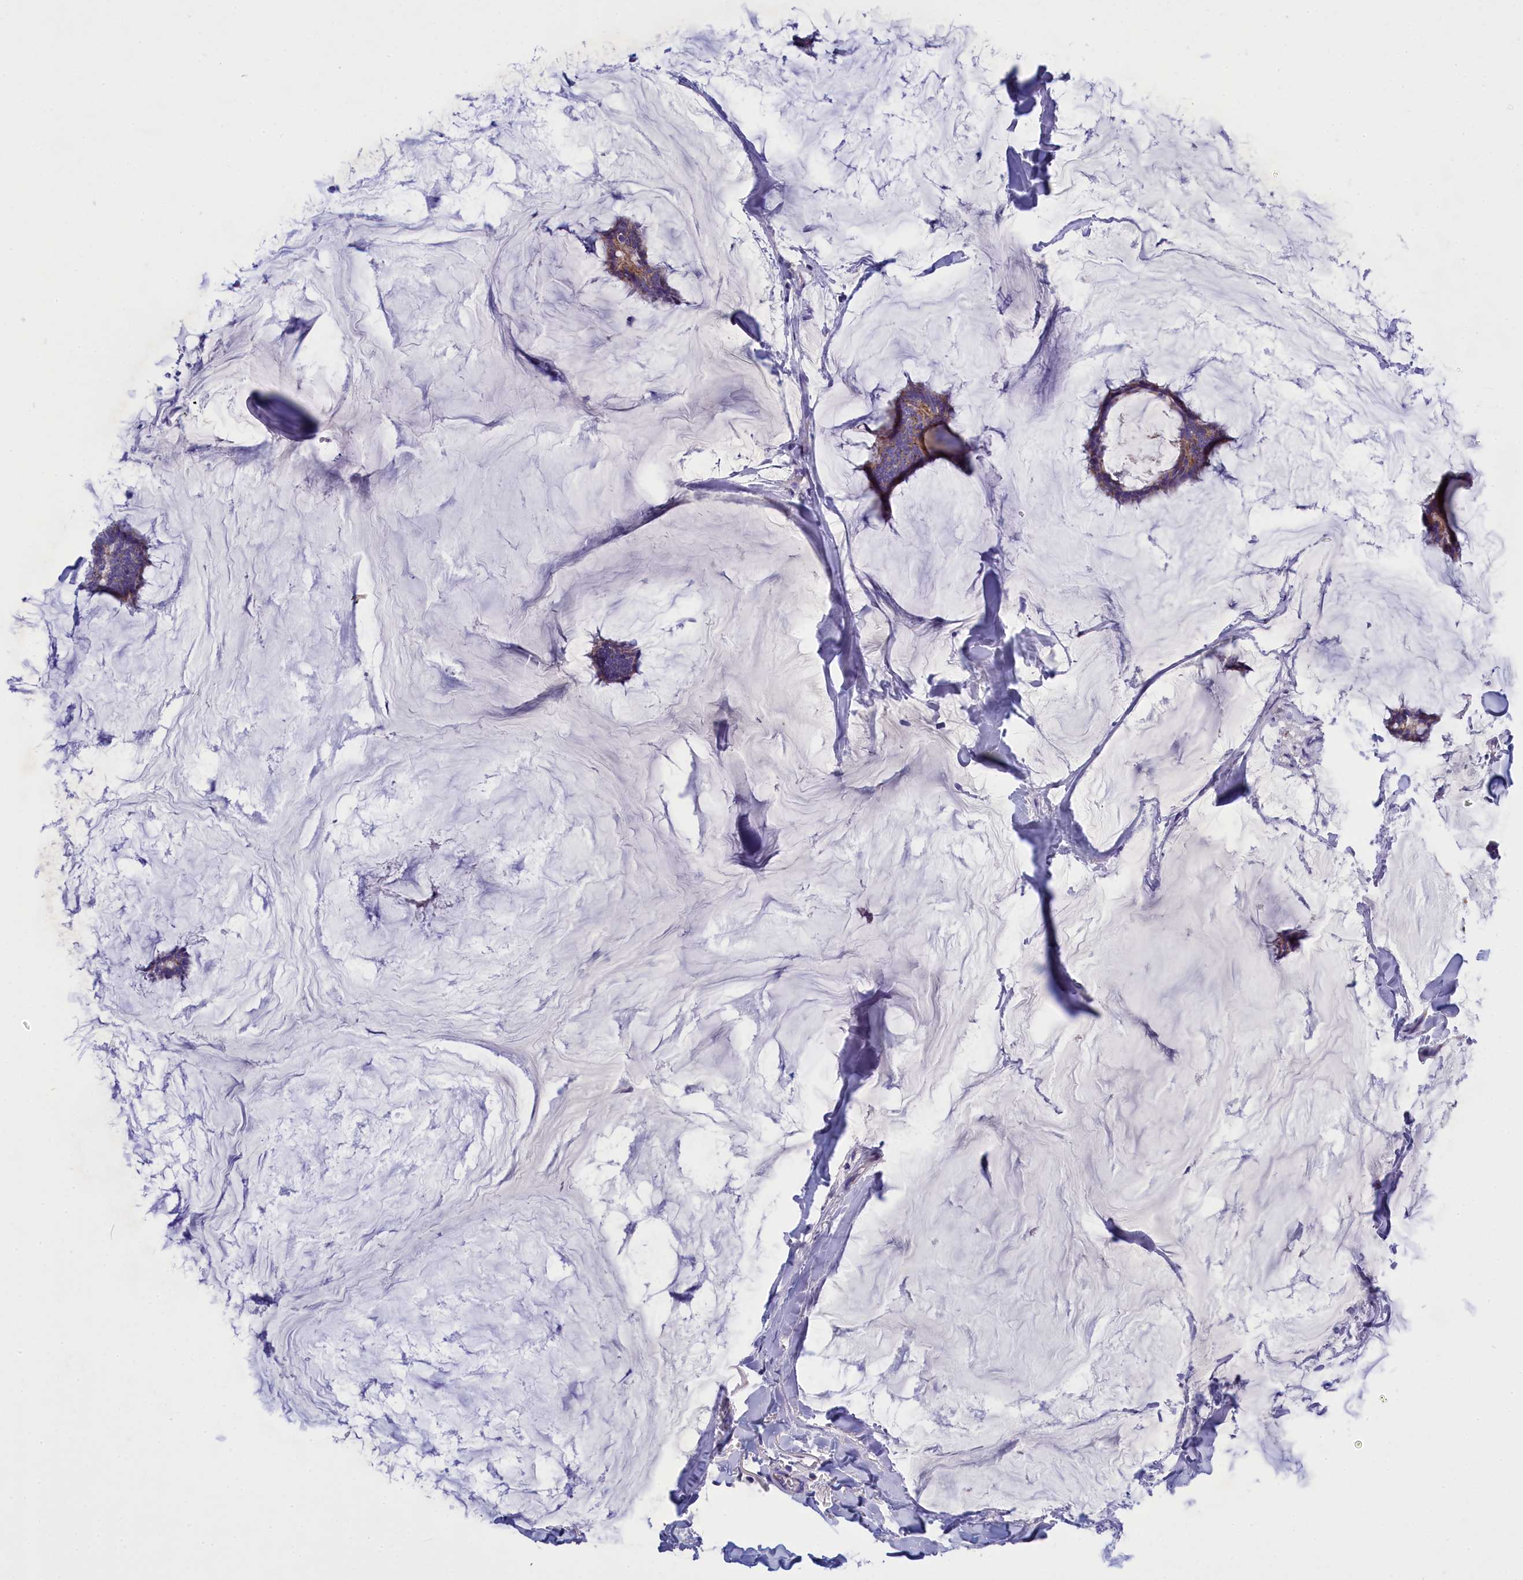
{"staining": {"intensity": "weak", "quantity": ">75%", "location": "cytoplasmic/membranous"}, "tissue": "breast cancer", "cell_type": "Tumor cells", "image_type": "cancer", "snomed": [{"axis": "morphology", "description": "Duct carcinoma"}, {"axis": "topography", "description": "Breast"}], "caption": "DAB immunohistochemical staining of human breast infiltrating ductal carcinoma shows weak cytoplasmic/membranous protein expression in approximately >75% of tumor cells.", "gene": "CCRL2", "patient": {"sex": "female", "age": 93}}